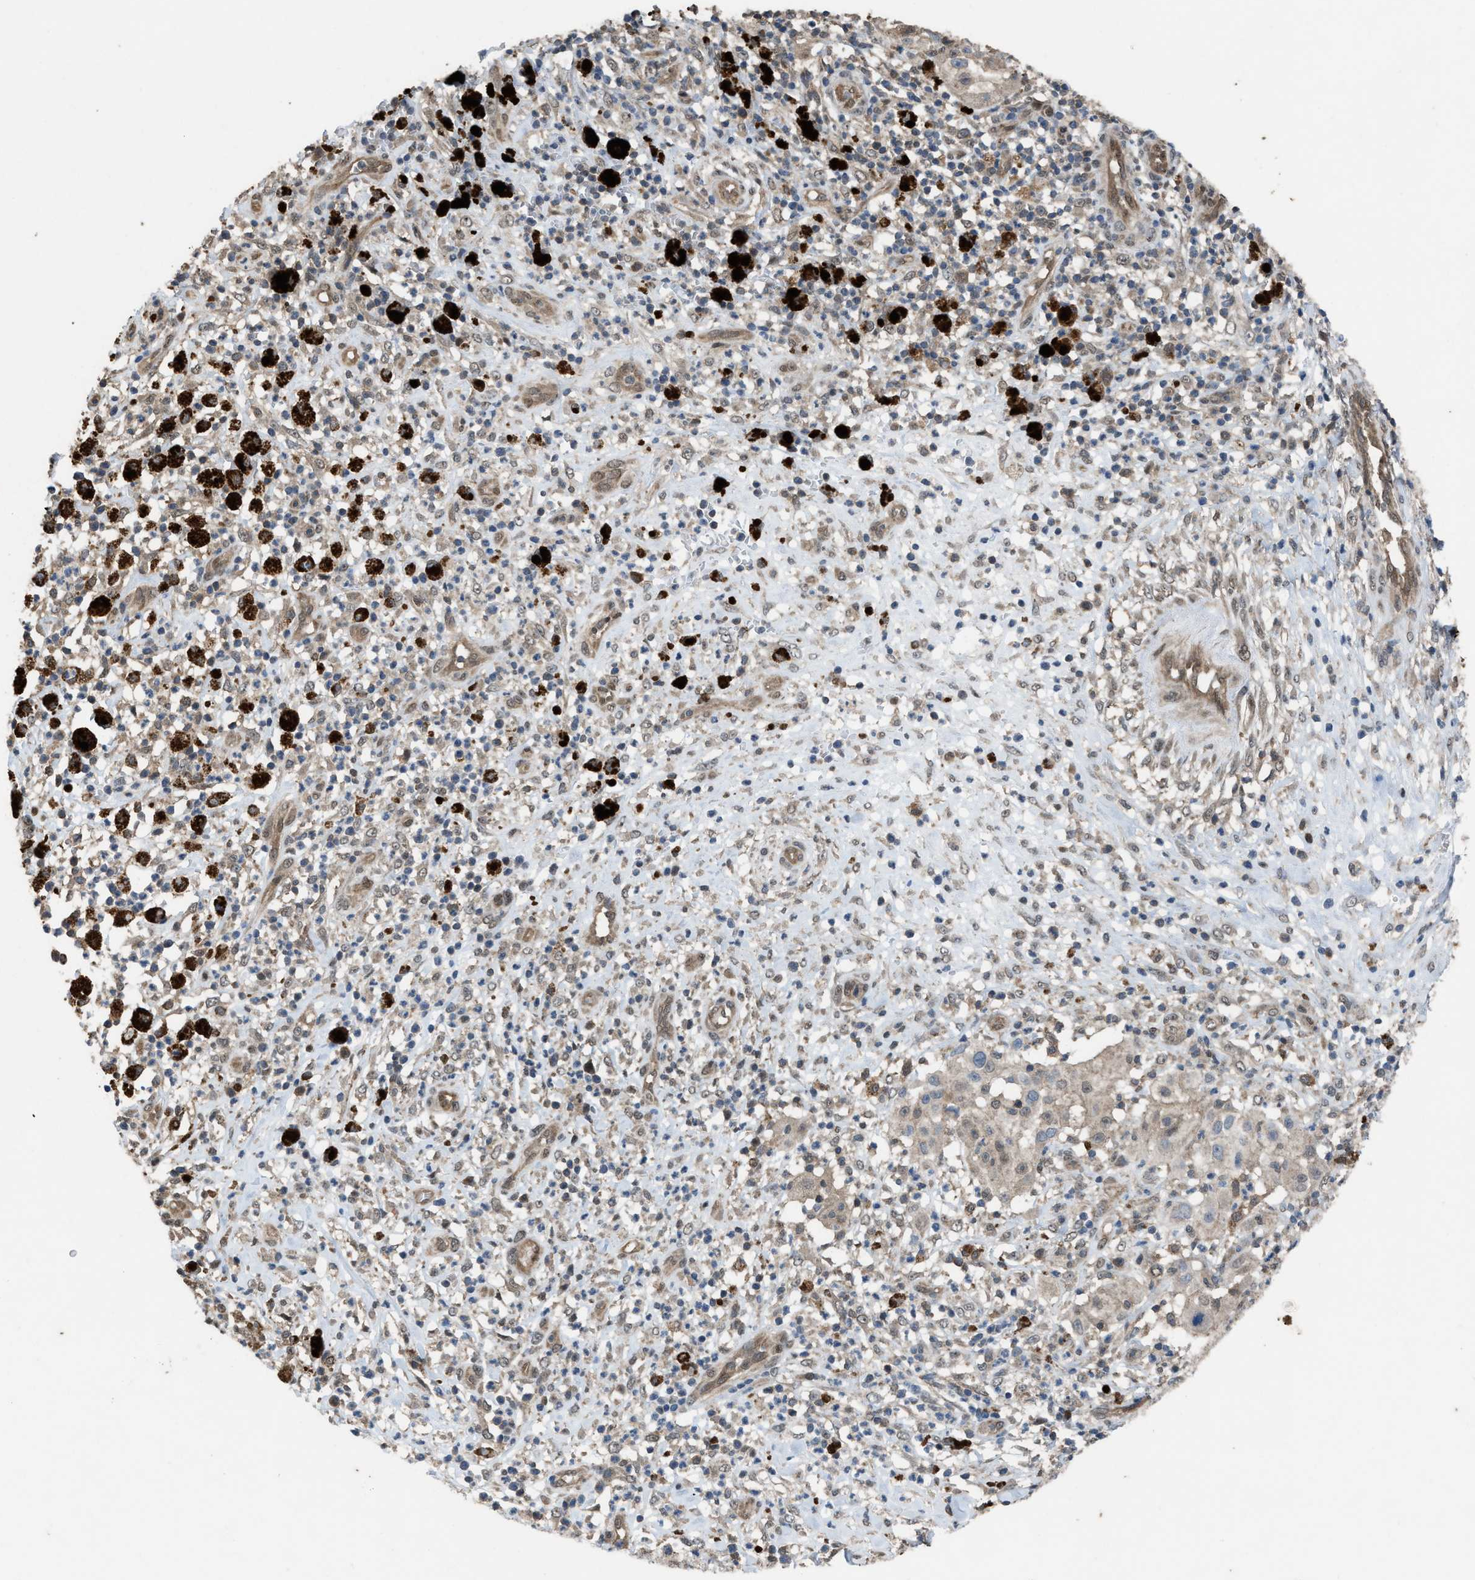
{"staining": {"intensity": "weak", "quantity": "<25%", "location": "cytoplasmic/membranous"}, "tissue": "melanoma", "cell_type": "Tumor cells", "image_type": "cancer", "snomed": [{"axis": "morphology", "description": "Necrosis, NOS"}, {"axis": "morphology", "description": "Malignant melanoma, NOS"}, {"axis": "topography", "description": "Skin"}], "caption": "High power microscopy image of an IHC image of melanoma, revealing no significant staining in tumor cells. The staining was performed using DAB (3,3'-diaminobenzidine) to visualize the protein expression in brown, while the nuclei were stained in blue with hematoxylin (Magnification: 20x).", "gene": "PLAA", "patient": {"sex": "female", "age": 87}}